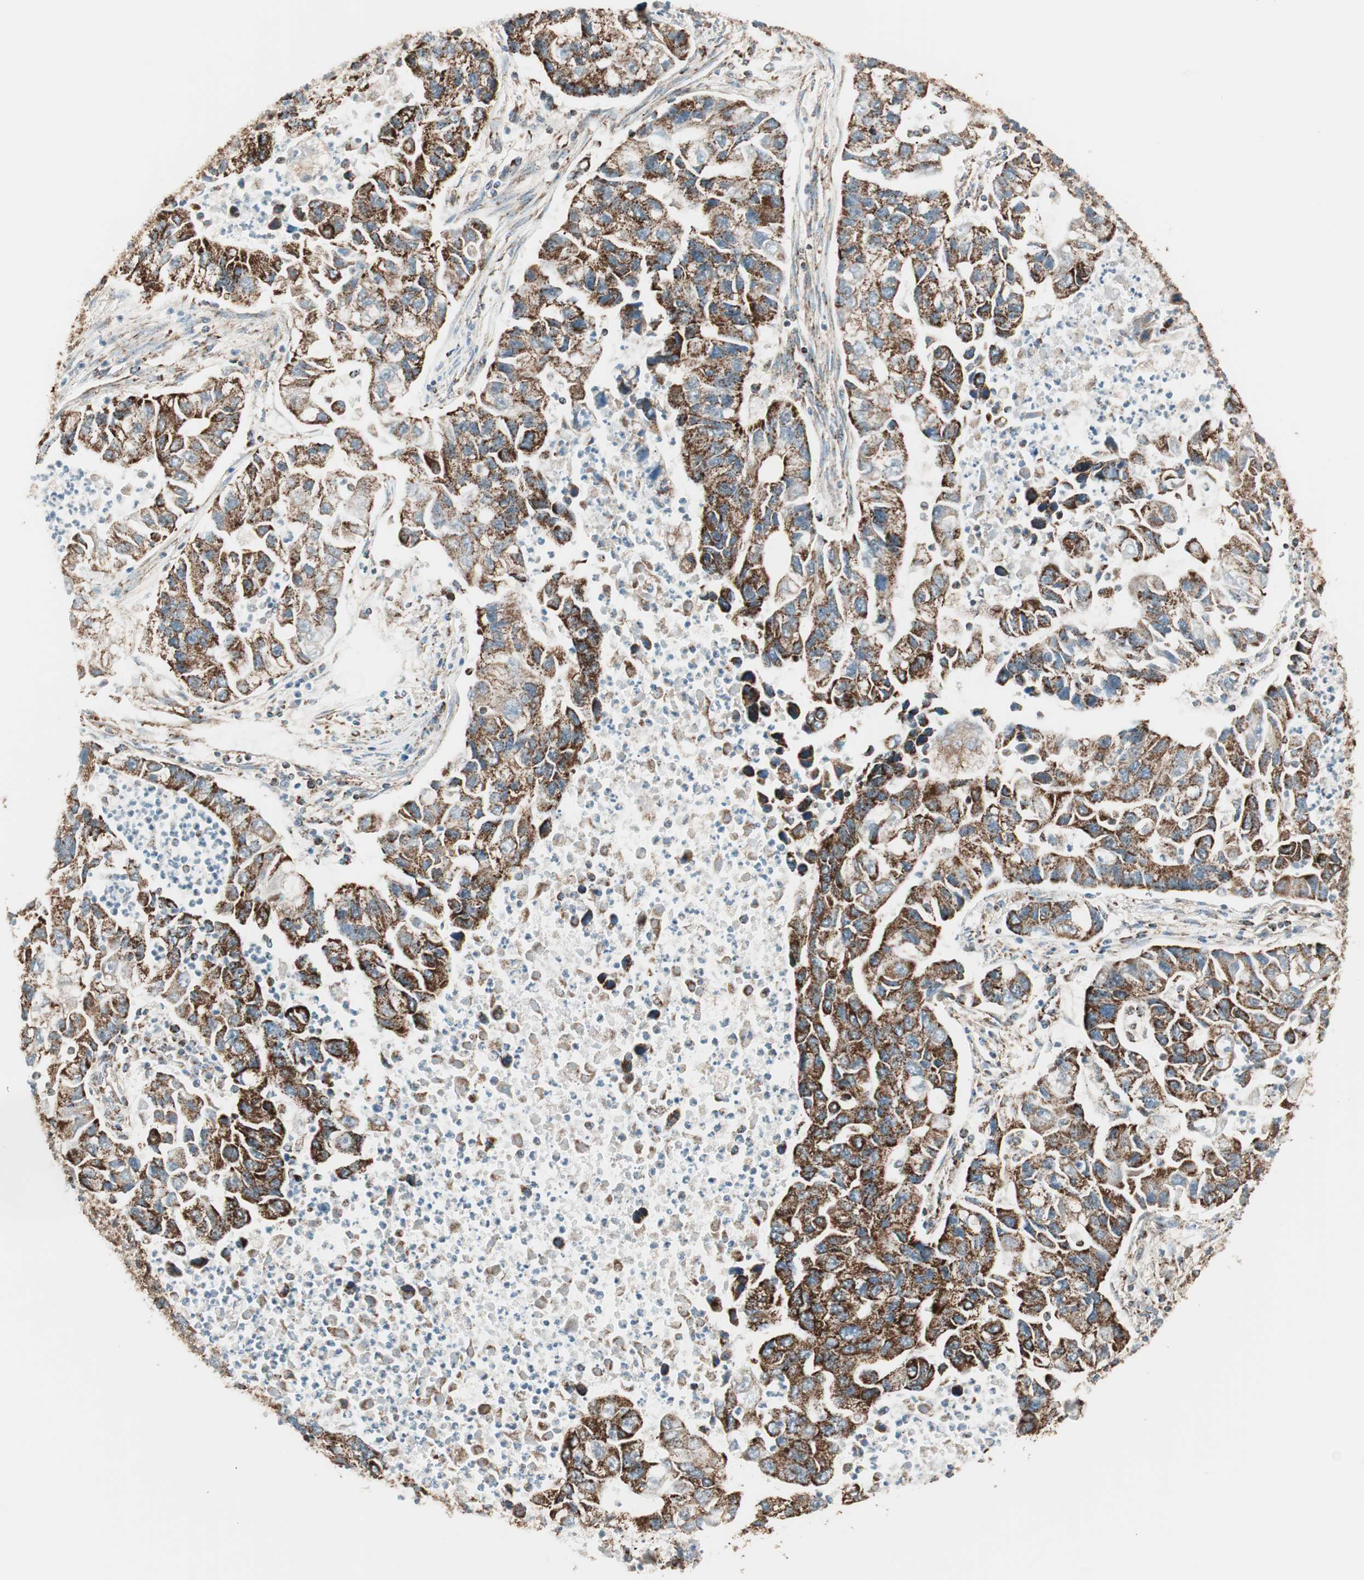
{"staining": {"intensity": "strong", "quantity": ">75%", "location": "cytoplasmic/membranous"}, "tissue": "lung cancer", "cell_type": "Tumor cells", "image_type": "cancer", "snomed": [{"axis": "morphology", "description": "Adenocarcinoma, NOS"}, {"axis": "topography", "description": "Lung"}], "caption": "IHC of human lung adenocarcinoma shows high levels of strong cytoplasmic/membranous expression in approximately >75% of tumor cells. (Brightfield microscopy of DAB IHC at high magnification).", "gene": "TOMM22", "patient": {"sex": "female", "age": 51}}